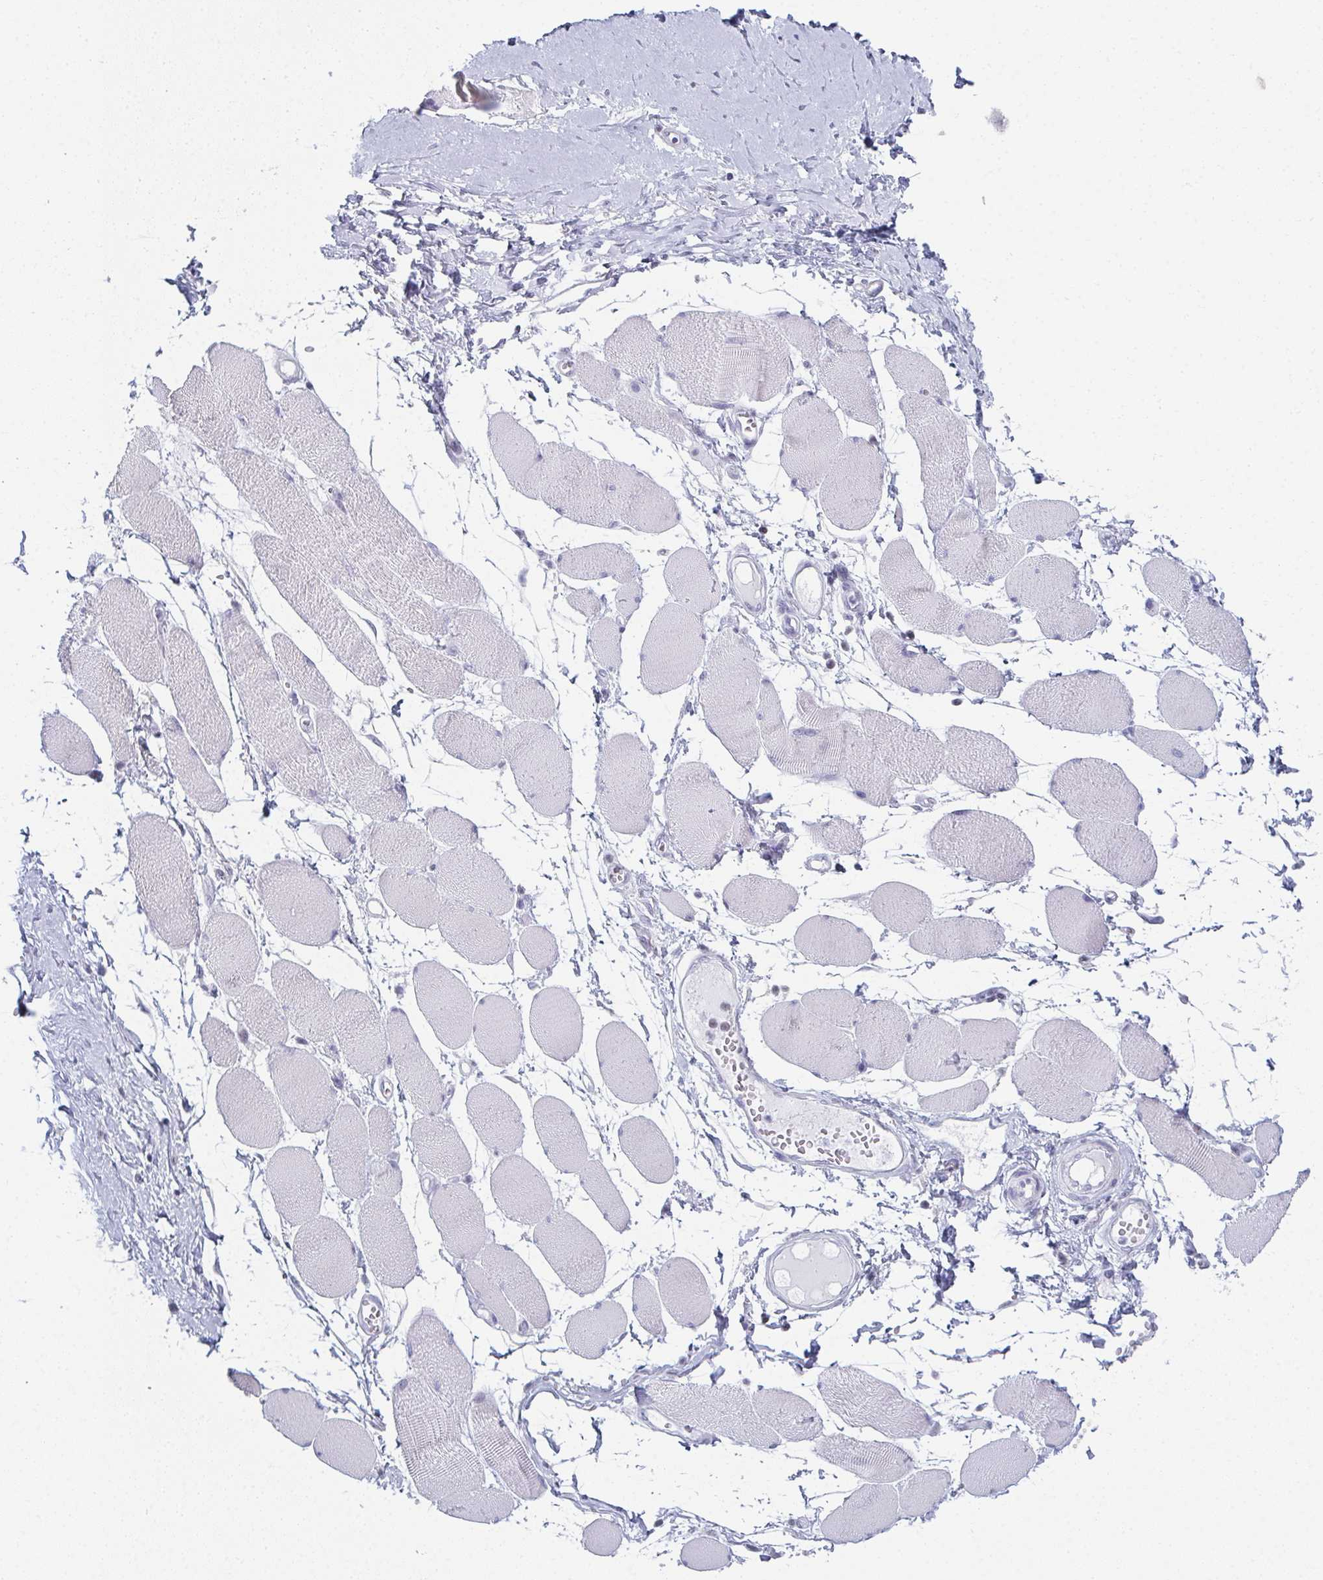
{"staining": {"intensity": "negative", "quantity": "none", "location": "none"}, "tissue": "skeletal muscle", "cell_type": "Myocytes", "image_type": "normal", "snomed": [{"axis": "morphology", "description": "Normal tissue, NOS"}, {"axis": "topography", "description": "Skeletal muscle"}], "caption": "Protein analysis of normal skeletal muscle reveals no significant expression in myocytes. Brightfield microscopy of immunohistochemistry stained with DAB (brown) and hematoxylin (blue), captured at high magnification.", "gene": "PYCR3", "patient": {"sex": "female", "age": 75}}